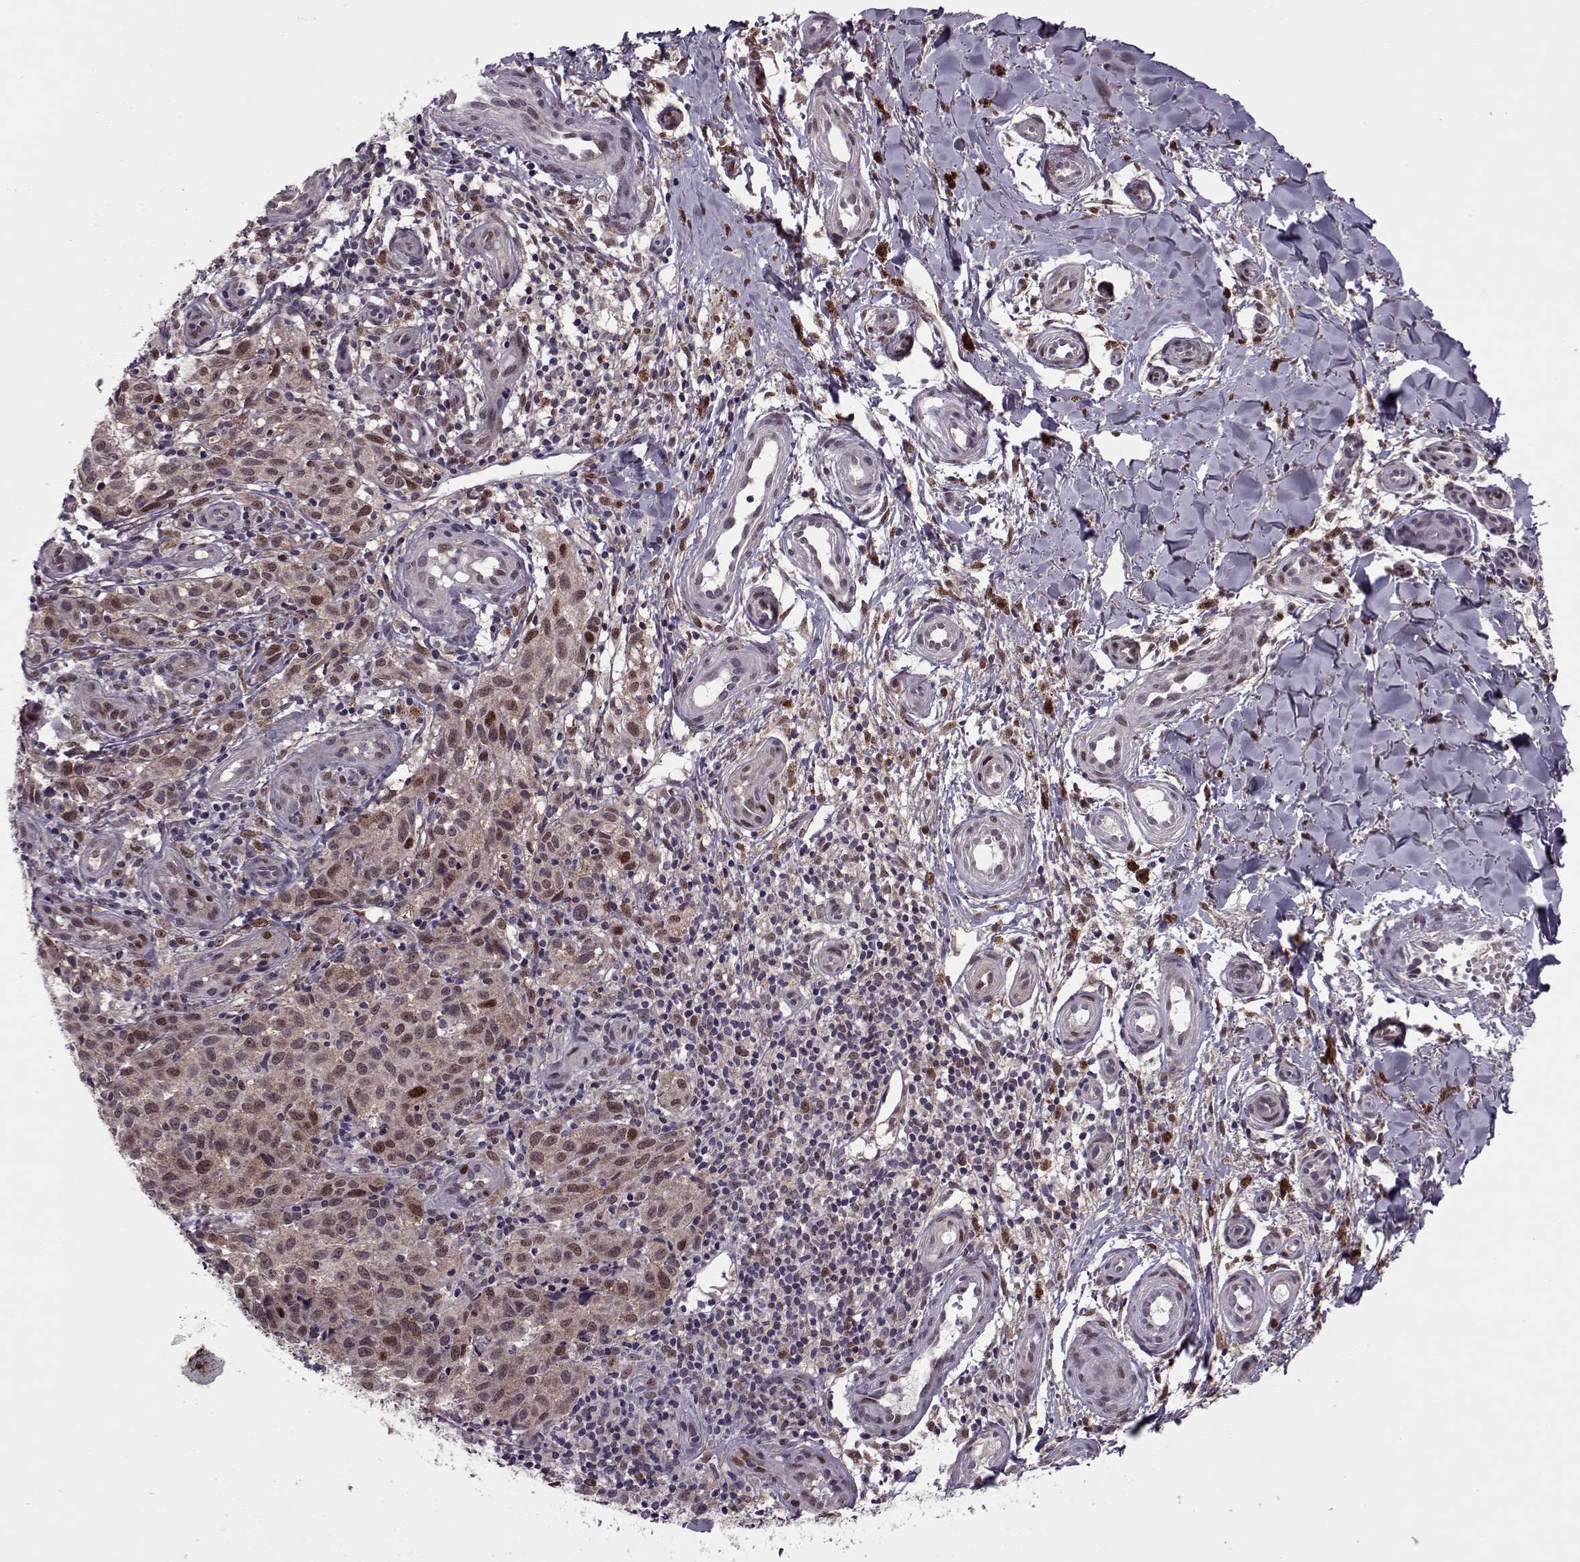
{"staining": {"intensity": "moderate", "quantity": "<25%", "location": "cytoplasmic/membranous,nuclear"}, "tissue": "melanoma", "cell_type": "Tumor cells", "image_type": "cancer", "snomed": [{"axis": "morphology", "description": "Malignant melanoma, NOS"}, {"axis": "topography", "description": "Skin"}], "caption": "Malignant melanoma was stained to show a protein in brown. There is low levels of moderate cytoplasmic/membranous and nuclear staining in approximately <25% of tumor cells.", "gene": "CDK4", "patient": {"sex": "female", "age": 53}}